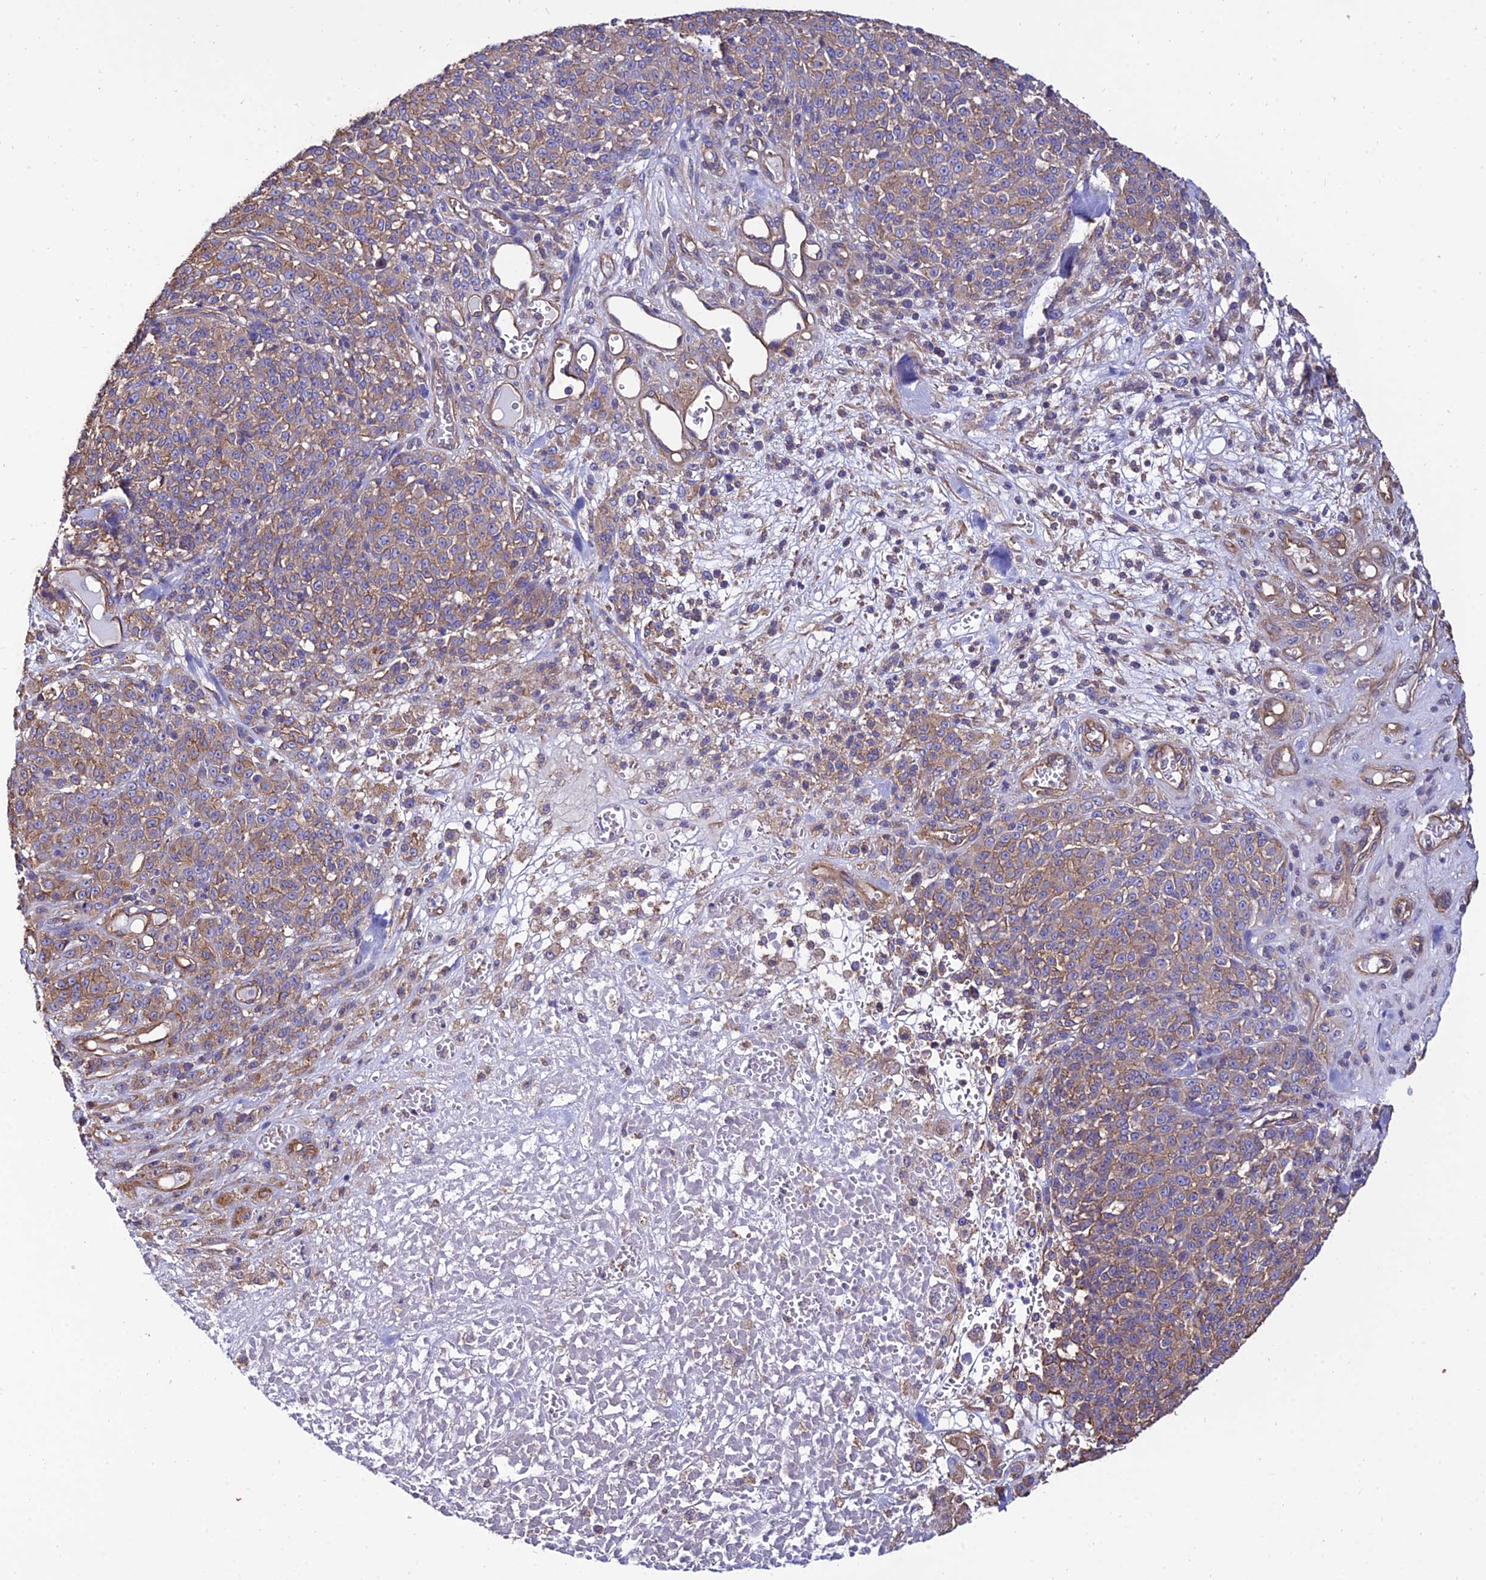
{"staining": {"intensity": "weak", "quantity": ">75%", "location": "cytoplasmic/membranous"}, "tissue": "melanoma", "cell_type": "Tumor cells", "image_type": "cancer", "snomed": [{"axis": "morphology", "description": "Normal tissue, NOS"}, {"axis": "morphology", "description": "Malignant melanoma, NOS"}, {"axis": "topography", "description": "Skin"}], "caption": "Immunohistochemical staining of melanoma exhibits low levels of weak cytoplasmic/membranous protein positivity in about >75% of tumor cells.", "gene": "CALM2", "patient": {"sex": "female", "age": 34}}